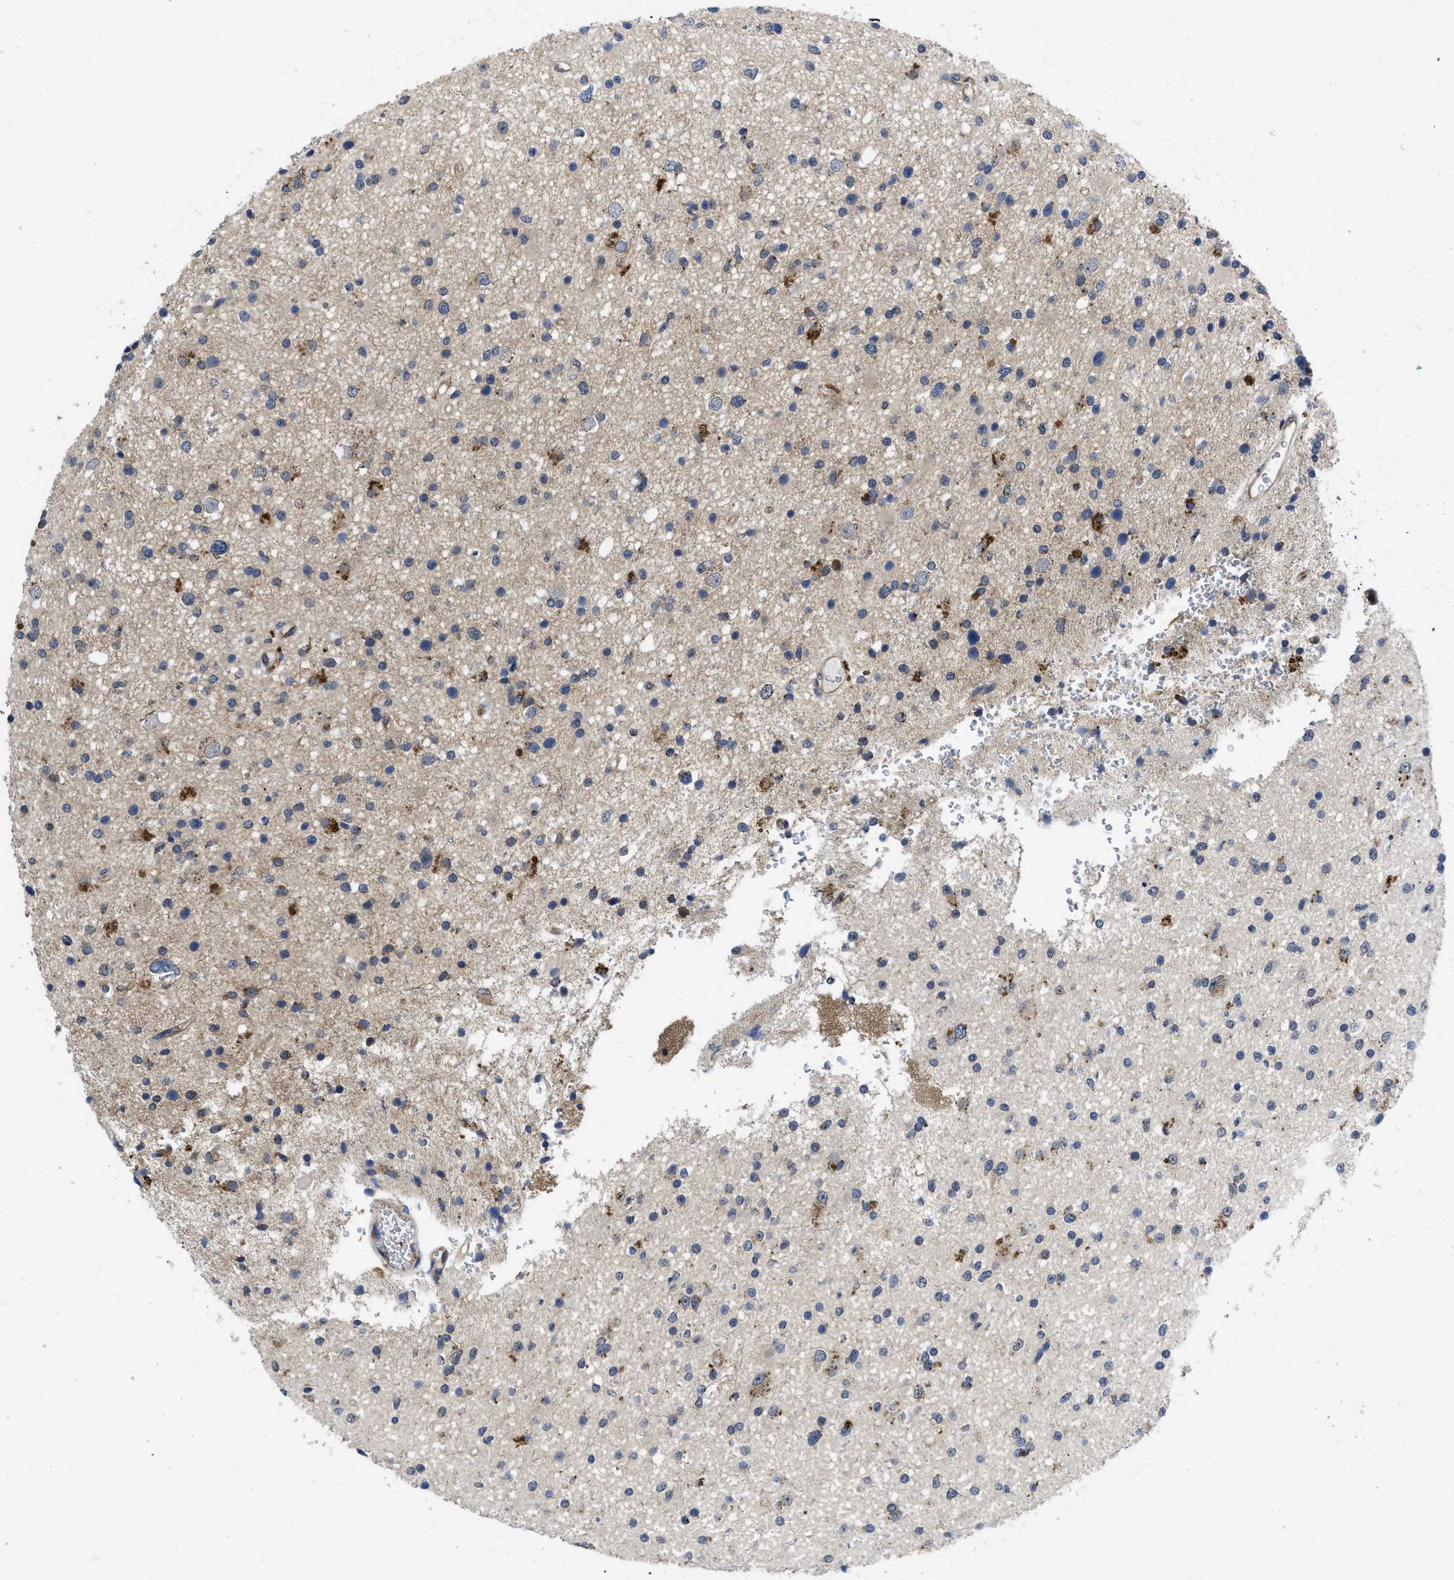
{"staining": {"intensity": "moderate", "quantity": "<25%", "location": "cytoplasmic/membranous"}, "tissue": "glioma", "cell_type": "Tumor cells", "image_type": "cancer", "snomed": [{"axis": "morphology", "description": "Glioma, malignant, High grade"}, {"axis": "topography", "description": "Brain"}], "caption": "The photomicrograph exhibits a brown stain indicating the presence of a protein in the cytoplasmic/membranous of tumor cells in high-grade glioma (malignant). (Stains: DAB in brown, nuclei in blue, Microscopy: brightfield microscopy at high magnification).", "gene": "PKD2", "patient": {"sex": "male", "age": 33}}